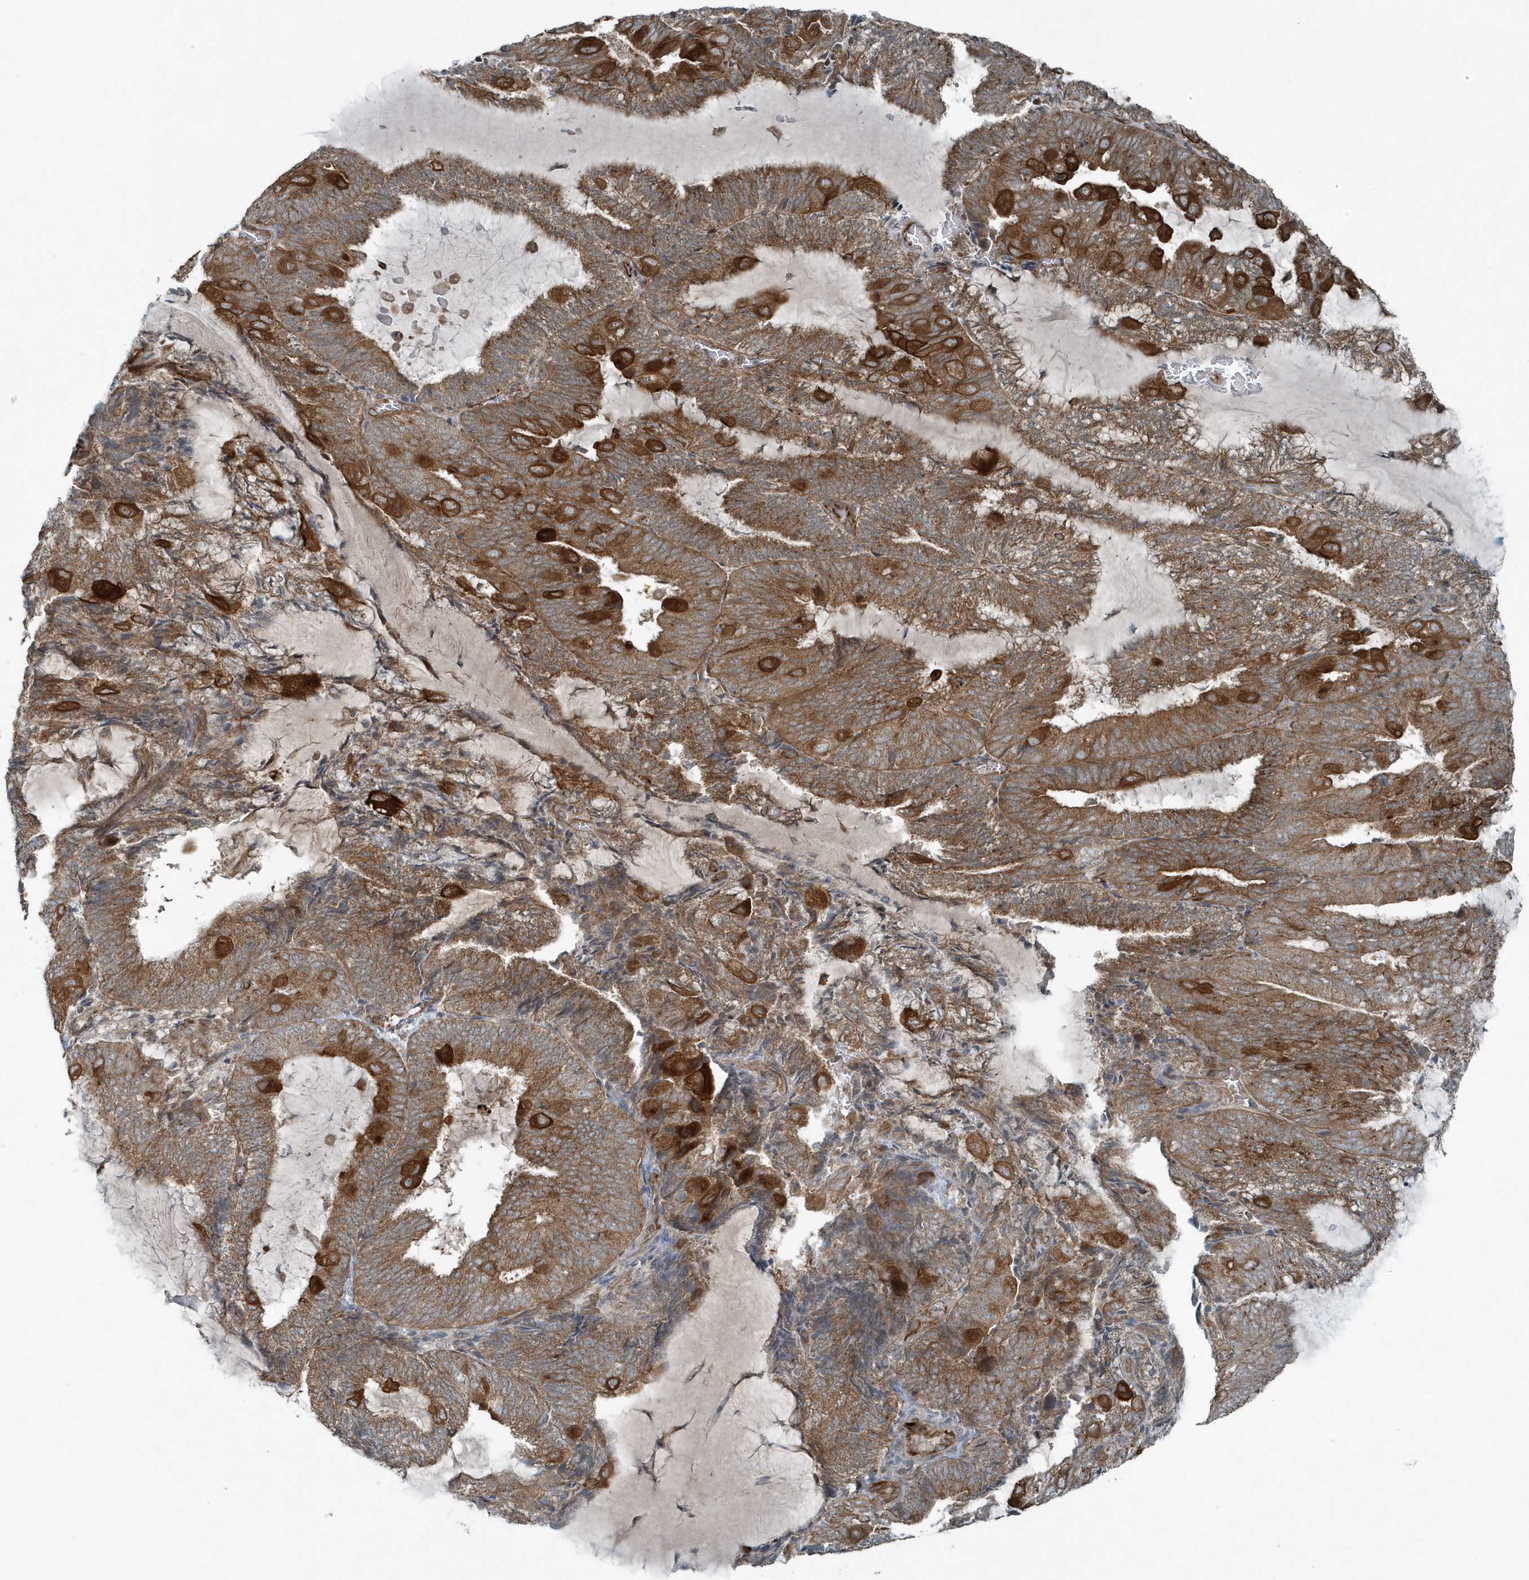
{"staining": {"intensity": "moderate", "quantity": ">75%", "location": "cytoplasmic/membranous"}, "tissue": "endometrial cancer", "cell_type": "Tumor cells", "image_type": "cancer", "snomed": [{"axis": "morphology", "description": "Adenocarcinoma, NOS"}, {"axis": "topography", "description": "Endometrium"}], "caption": "An immunohistochemistry image of neoplastic tissue is shown. Protein staining in brown highlights moderate cytoplasmic/membranous positivity in adenocarcinoma (endometrial) within tumor cells.", "gene": "GCC2", "patient": {"sex": "female", "age": 81}}